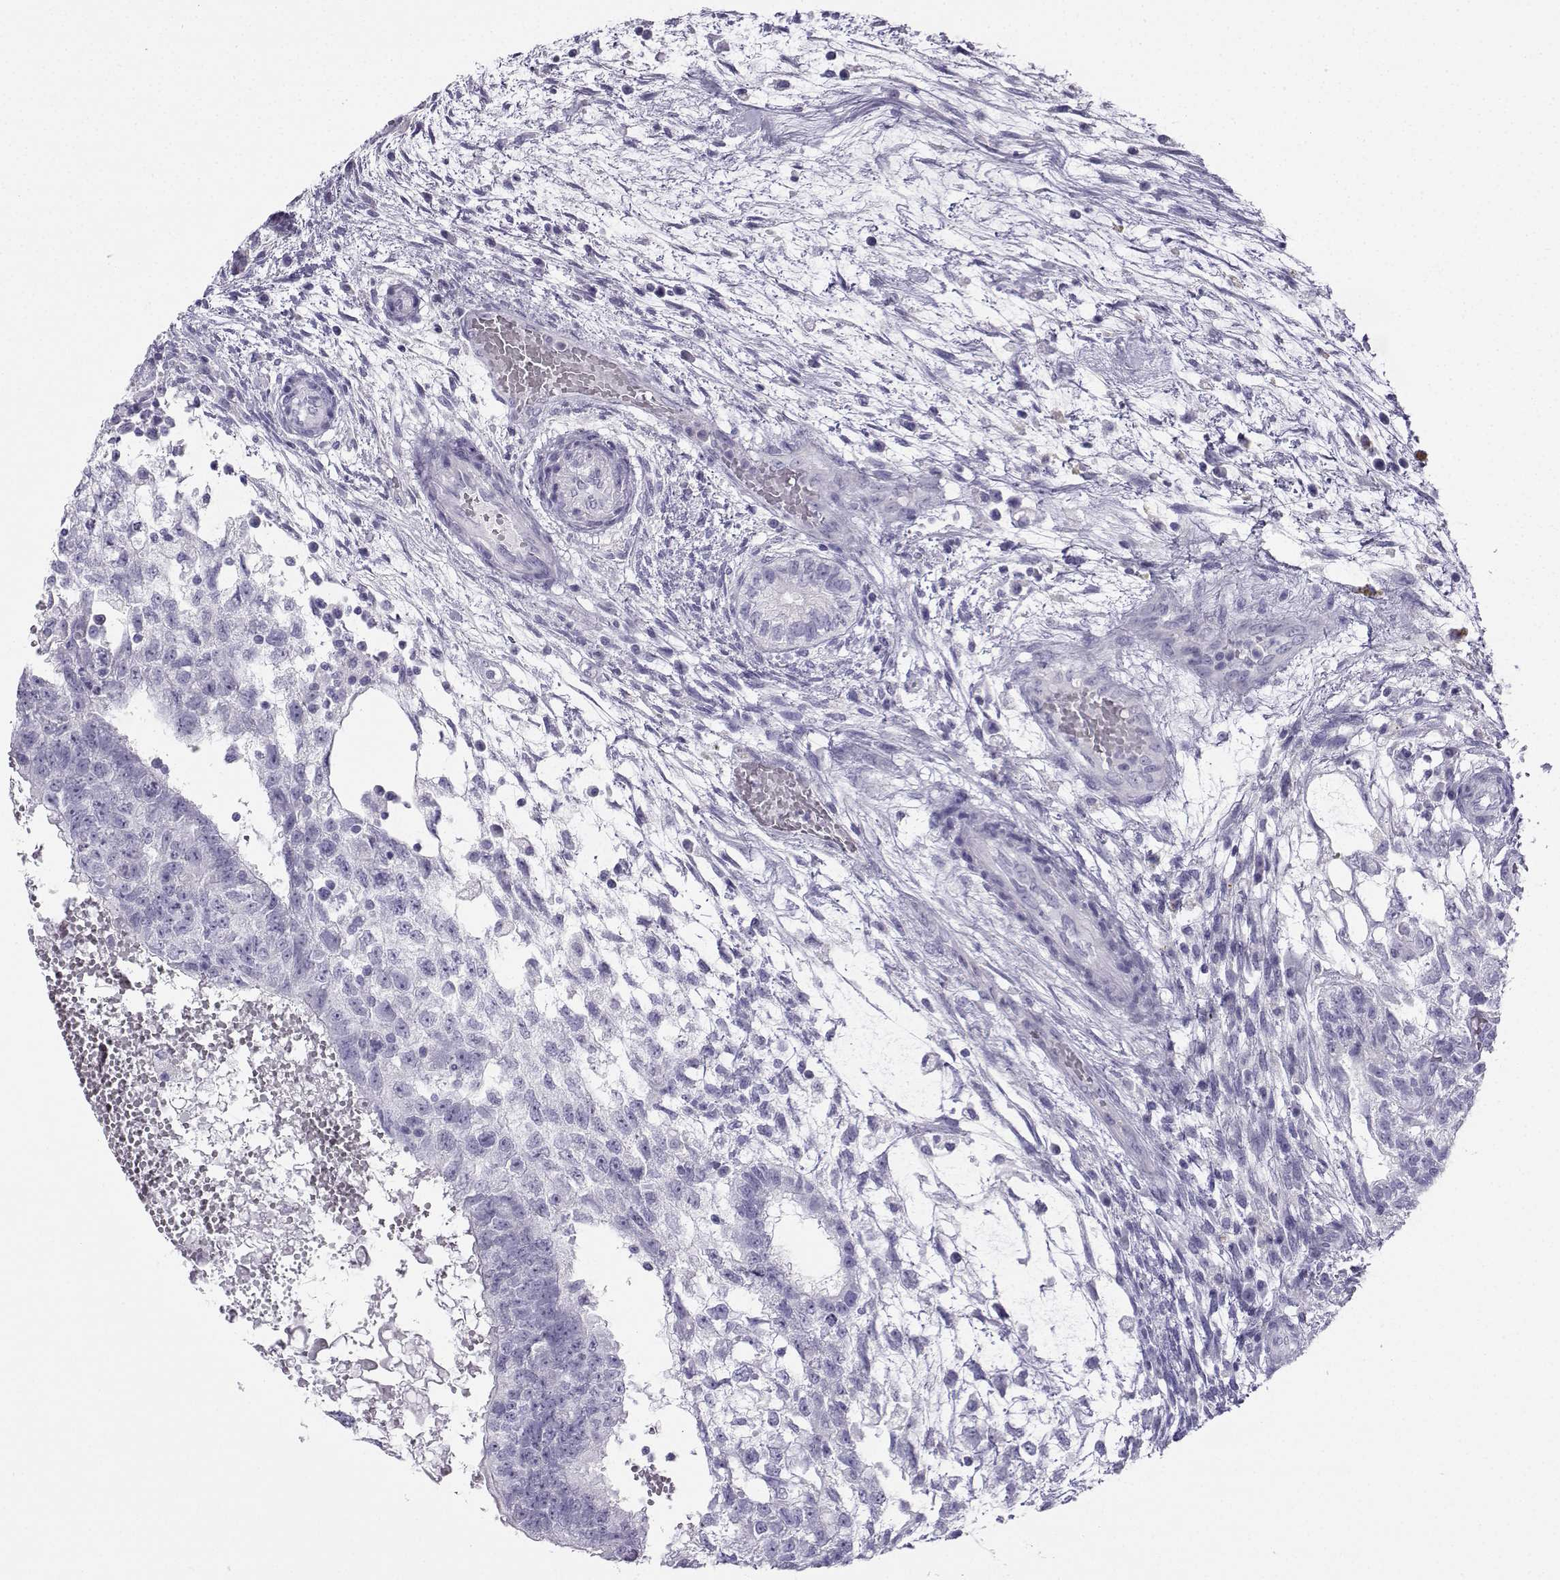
{"staining": {"intensity": "negative", "quantity": "none", "location": "none"}, "tissue": "testis cancer", "cell_type": "Tumor cells", "image_type": "cancer", "snomed": [{"axis": "morphology", "description": "Normal tissue, NOS"}, {"axis": "morphology", "description": "Carcinoma, Embryonal, NOS"}, {"axis": "topography", "description": "Testis"}, {"axis": "topography", "description": "Epididymis"}], "caption": "Histopathology image shows no significant protein positivity in tumor cells of testis cancer (embryonal carcinoma).", "gene": "NEFL", "patient": {"sex": "male", "age": 32}}